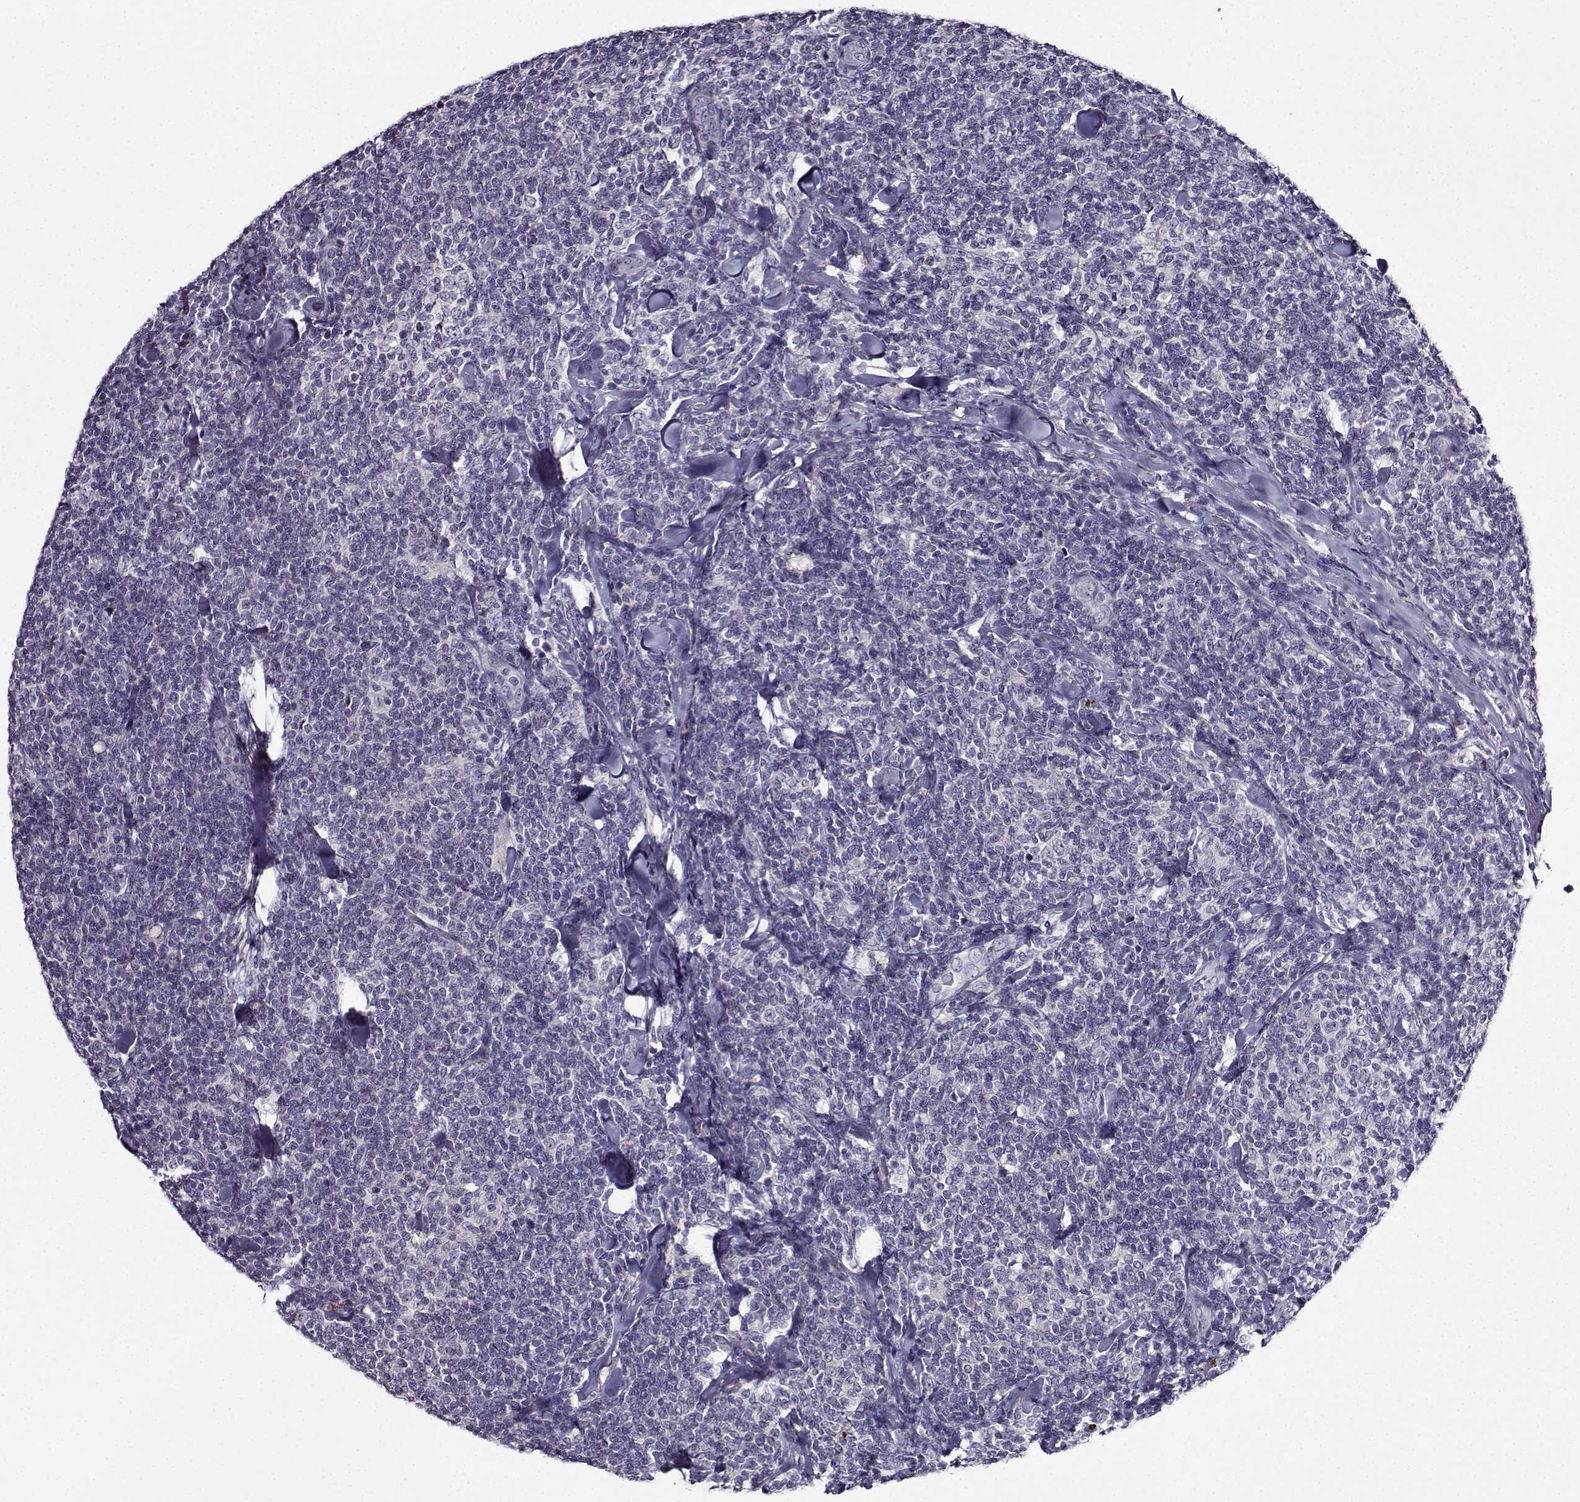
{"staining": {"intensity": "negative", "quantity": "none", "location": "none"}, "tissue": "lymphoma", "cell_type": "Tumor cells", "image_type": "cancer", "snomed": [{"axis": "morphology", "description": "Malignant lymphoma, non-Hodgkin's type, Low grade"}, {"axis": "topography", "description": "Lymph node"}], "caption": "Immunohistochemistry micrograph of lymphoma stained for a protein (brown), which reveals no positivity in tumor cells.", "gene": "TMEM266", "patient": {"sex": "female", "age": 56}}